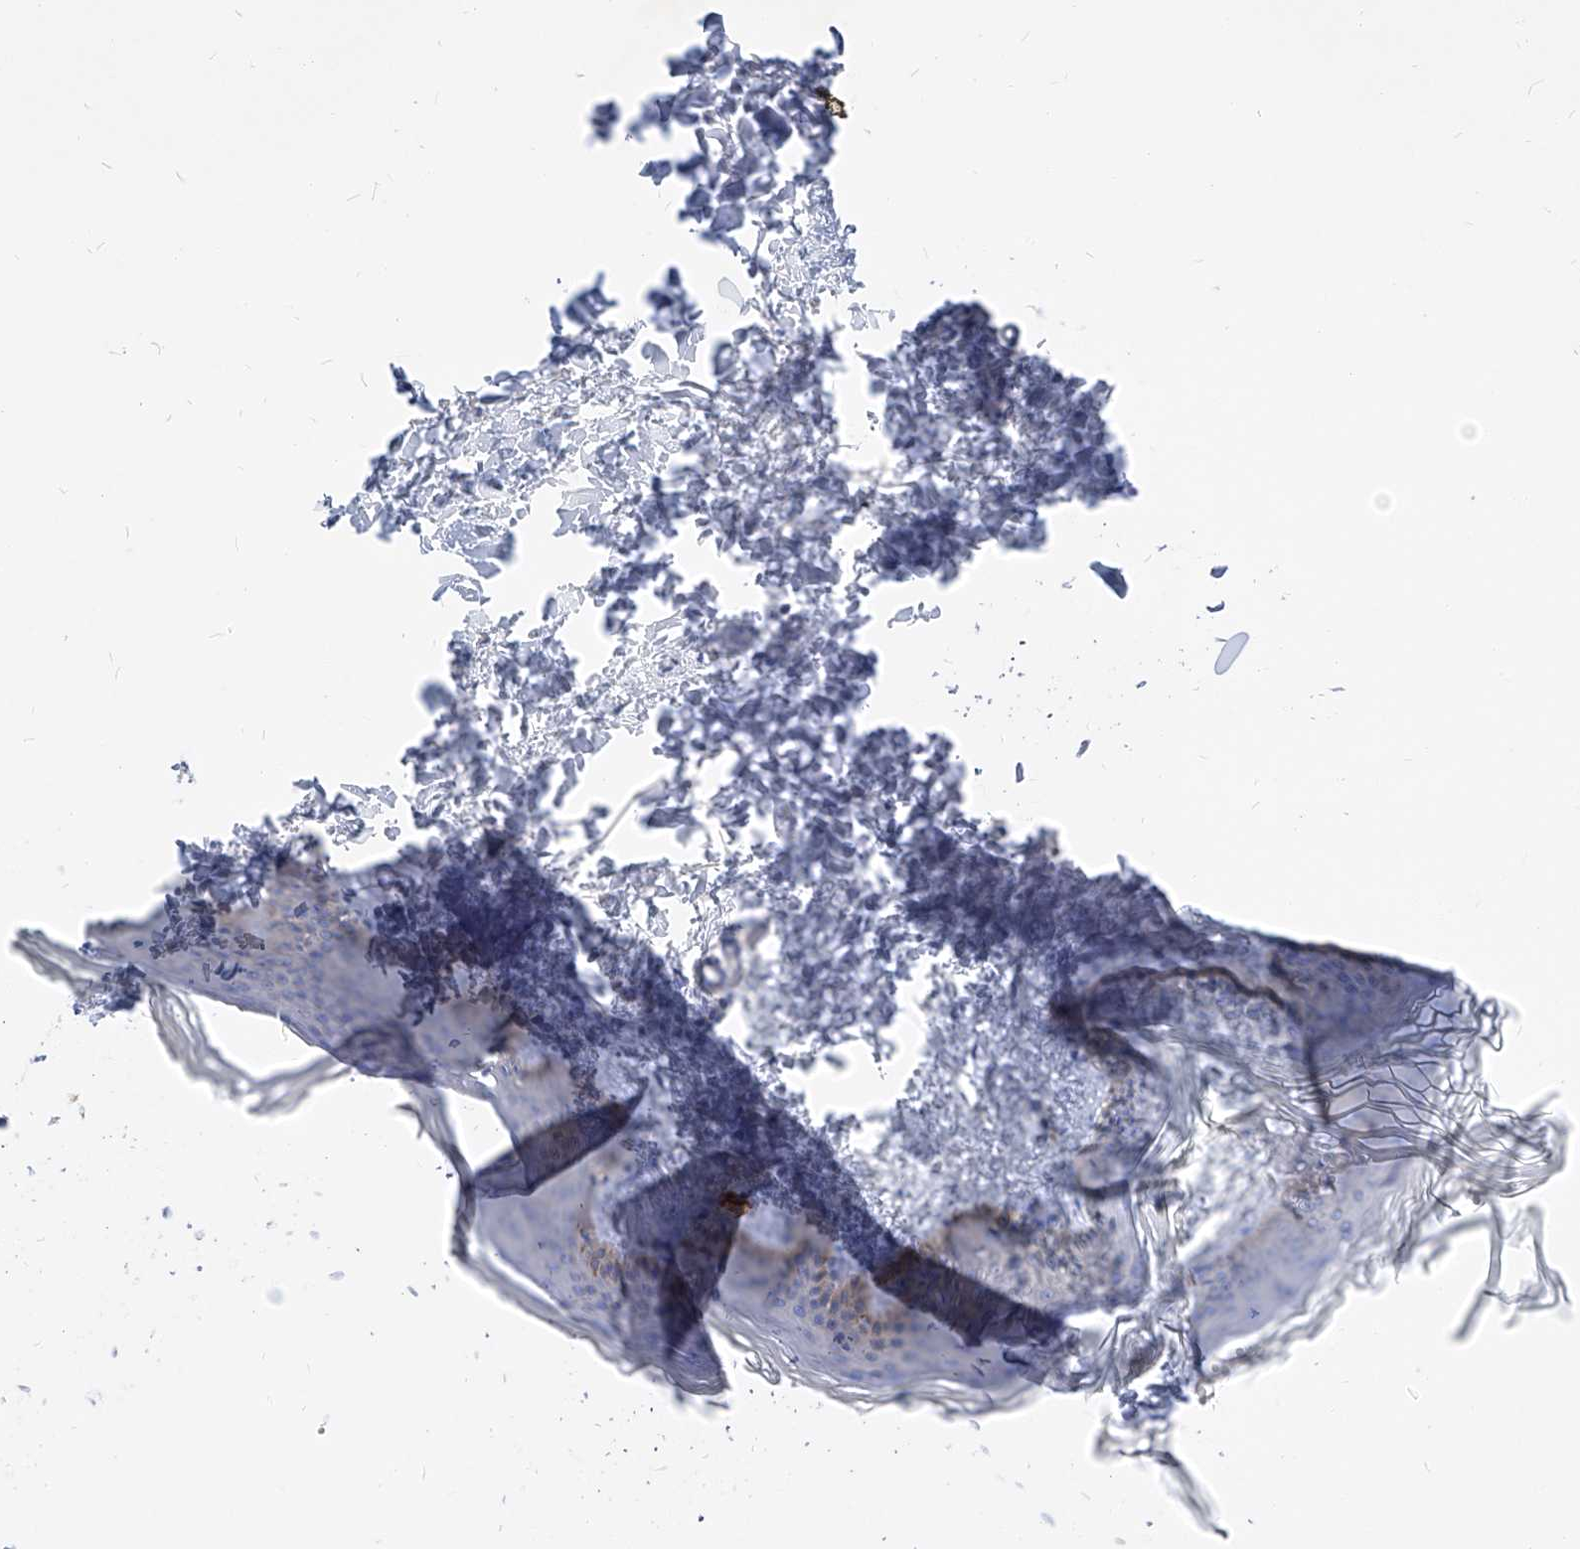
{"staining": {"intensity": "negative", "quantity": "none", "location": "none"}, "tissue": "skin", "cell_type": "Fibroblasts", "image_type": "normal", "snomed": [{"axis": "morphology", "description": "Normal tissue, NOS"}, {"axis": "topography", "description": "Skin"}], "caption": "High power microscopy micrograph of an immunohistochemistry (IHC) micrograph of benign skin, revealing no significant positivity in fibroblasts. (Brightfield microscopy of DAB IHC at high magnification).", "gene": "UFL1", "patient": {"sex": "female", "age": 27}}